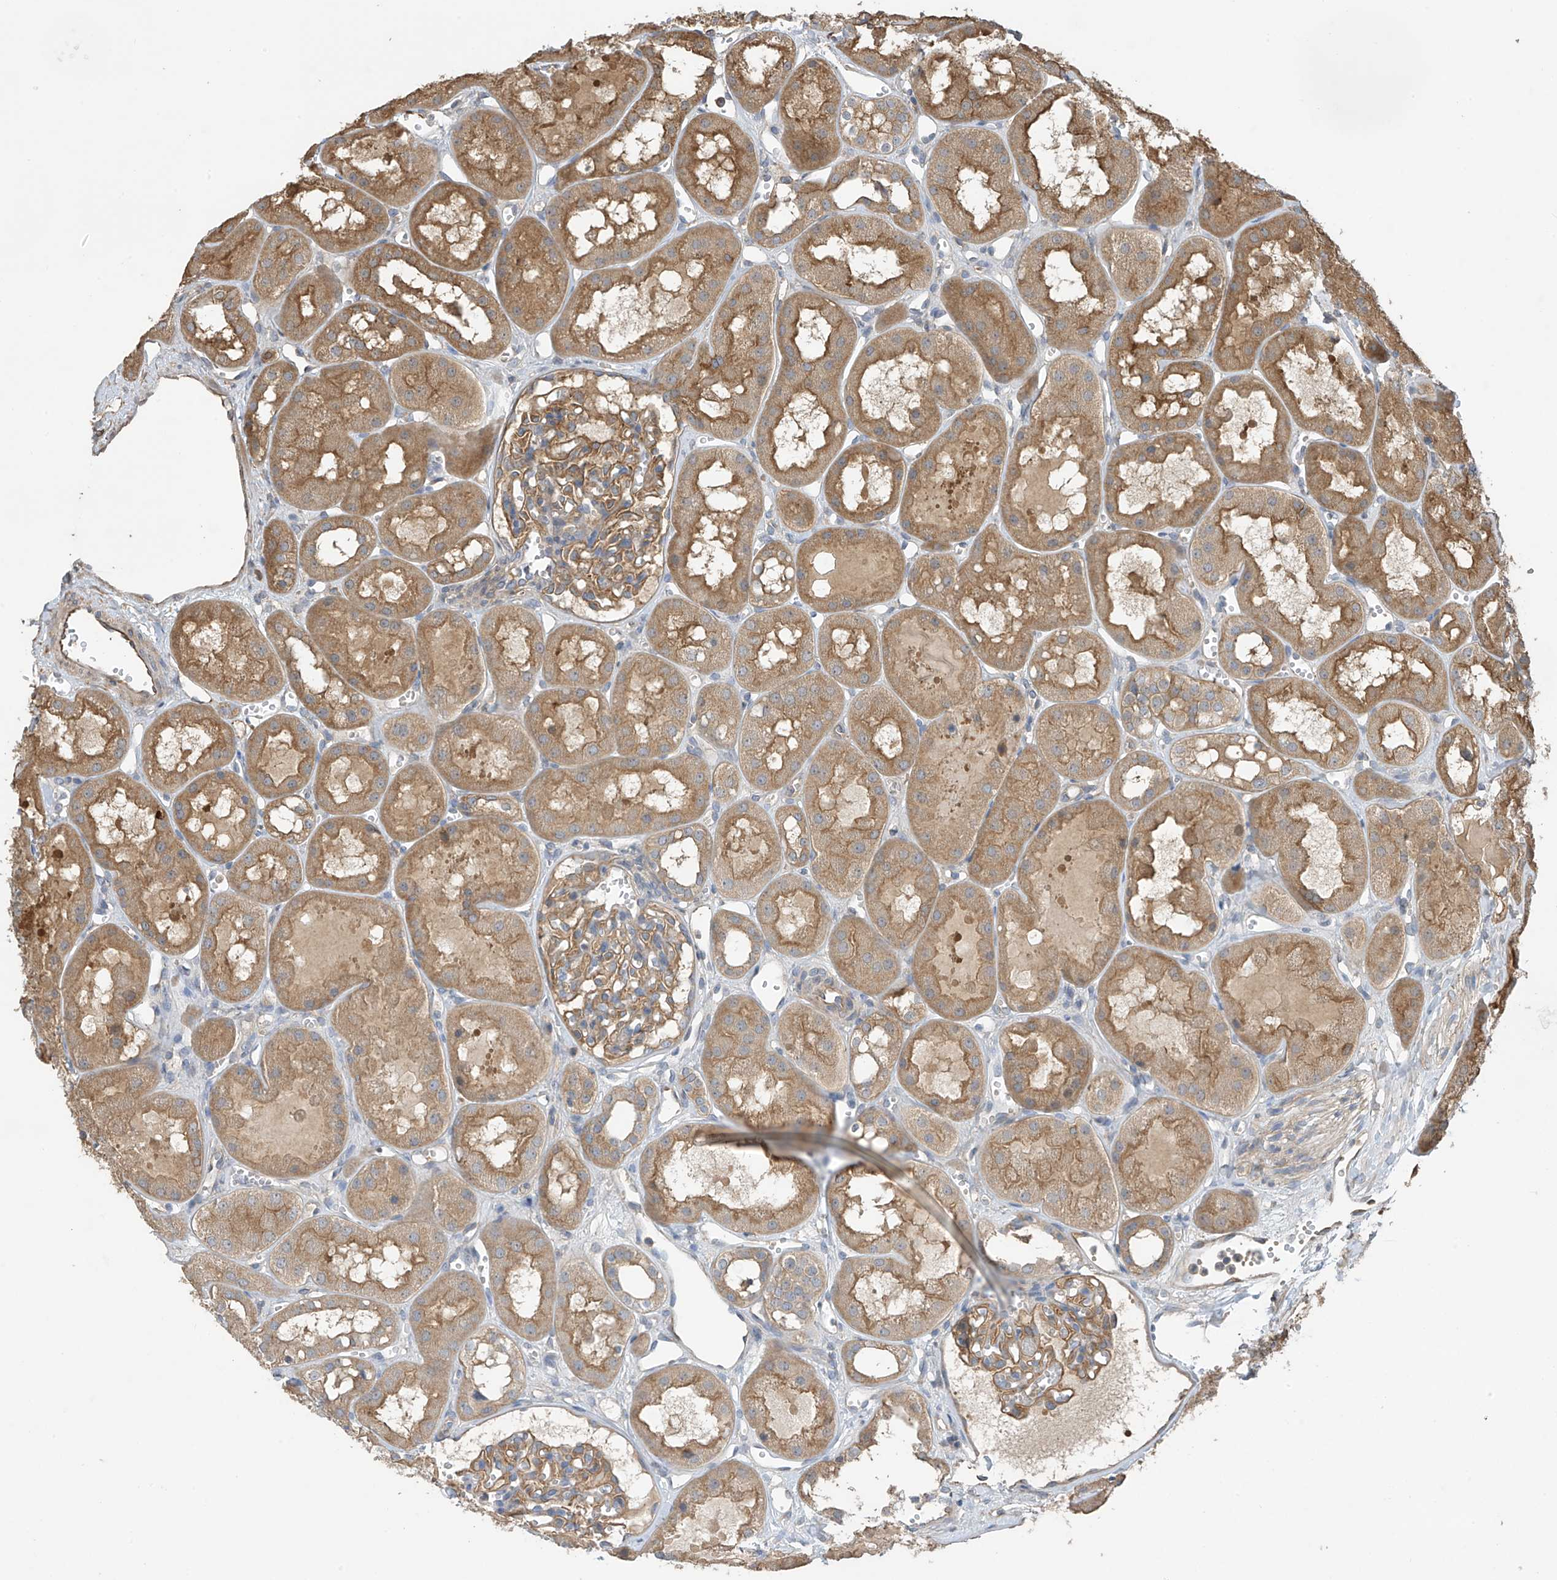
{"staining": {"intensity": "moderate", "quantity": "25%-75%", "location": "cytoplasmic/membranous"}, "tissue": "kidney", "cell_type": "Cells in glomeruli", "image_type": "normal", "snomed": [{"axis": "morphology", "description": "Normal tissue, NOS"}, {"axis": "topography", "description": "Kidney"}], "caption": "Kidney stained with DAB (3,3'-diaminobenzidine) immunohistochemistry shows medium levels of moderate cytoplasmic/membranous expression in approximately 25%-75% of cells in glomeruli.", "gene": "PHACTR4", "patient": {"sex": "male", "age": 16}}